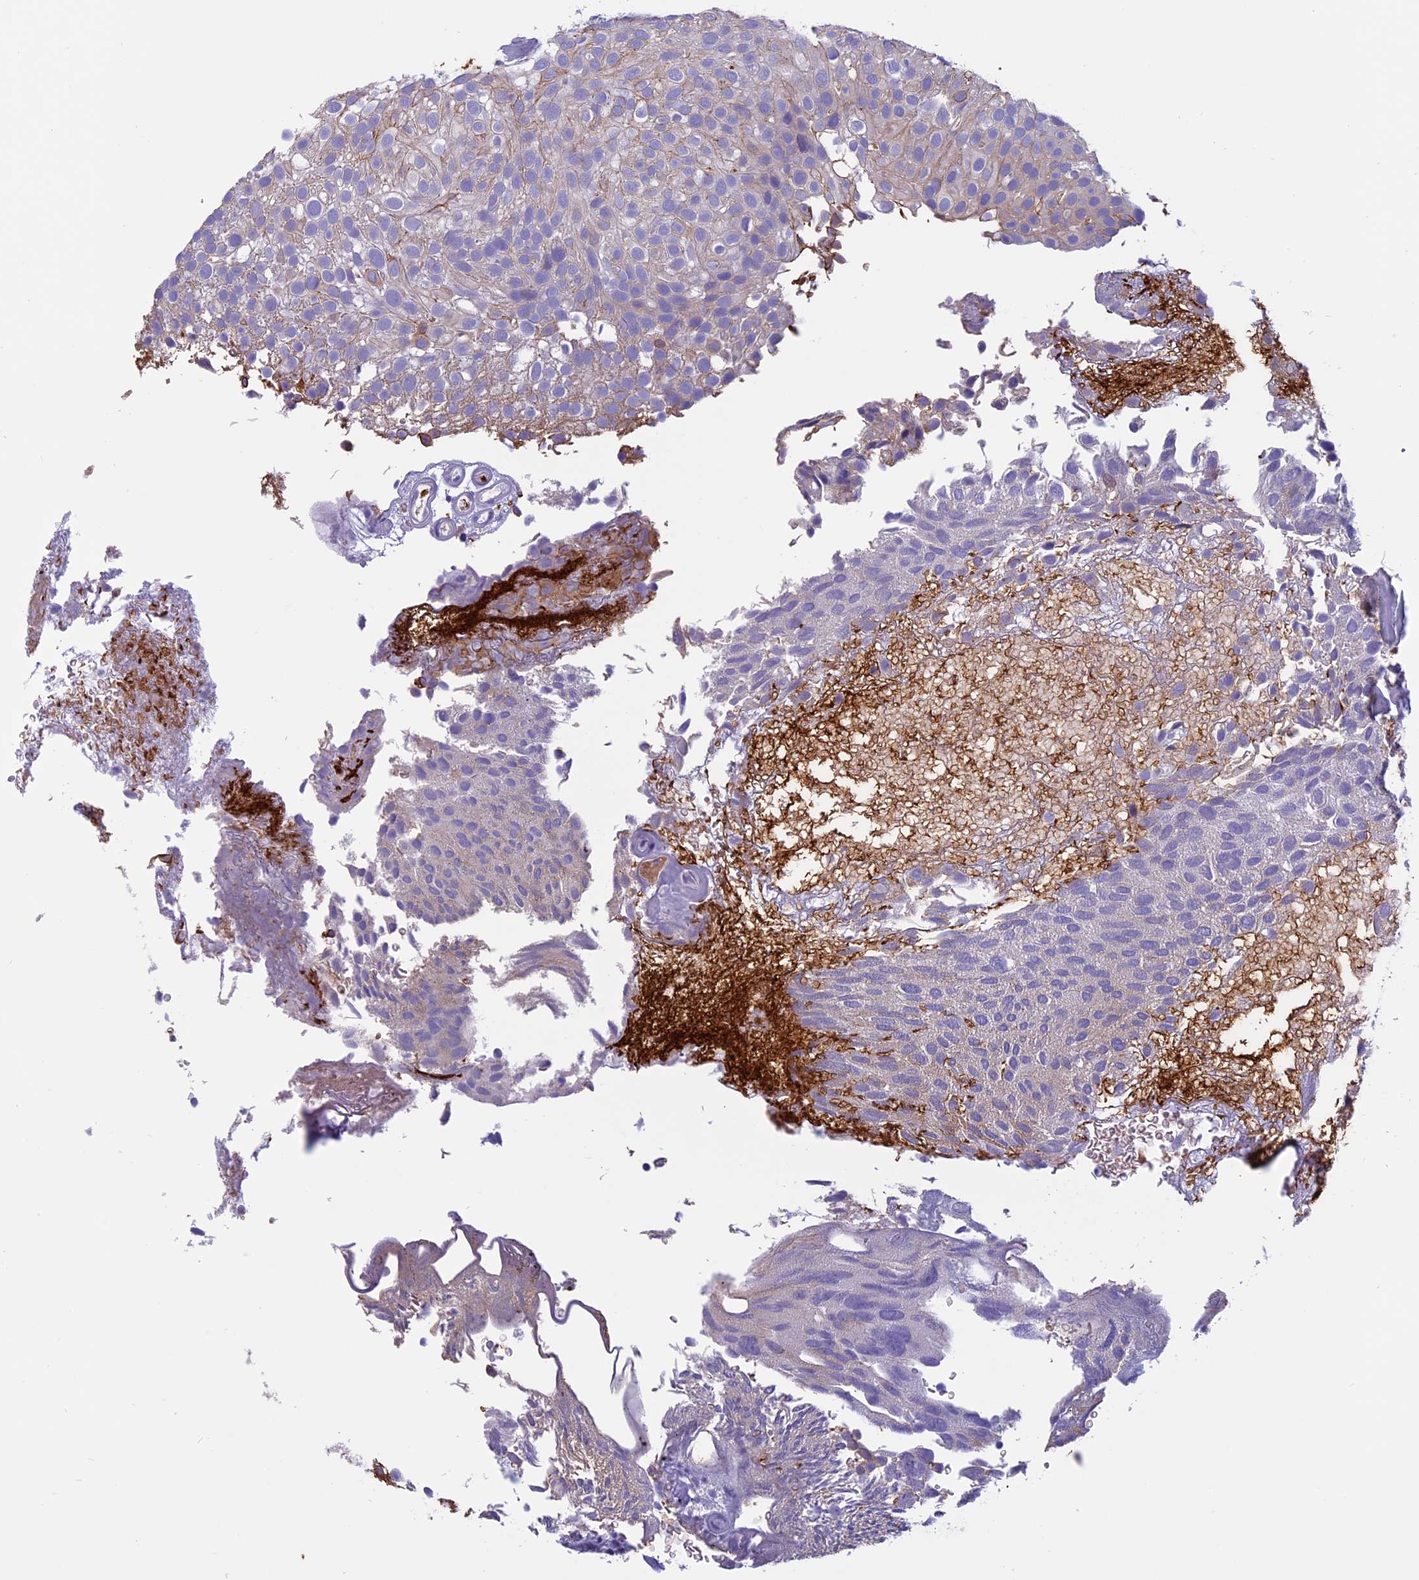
{"staining": {"intensity": "negative", "quantity": "none", "location": "none"}, "tissue": "urothelial cancer", "cell_type": "Tumor cells", "image_type": "cancer", "snomed": [{"axis": "morphology", "description": "Urothelial carcinoma, Low grade"}, {"axis": "topography", "description": "Urinary bladder"}], "caption": "Immunohistochemical staining of low-grade urothelial carcinoma reveals no significant staining in tumor cells. Brightfield microscopy of immunohistochemistry (IHC) stained with DAB (brown) and hematoxylin (blue), captured at high magnification.", "gene": "ANGPTL2", "patient": {"sex": "male", "age": 78}}